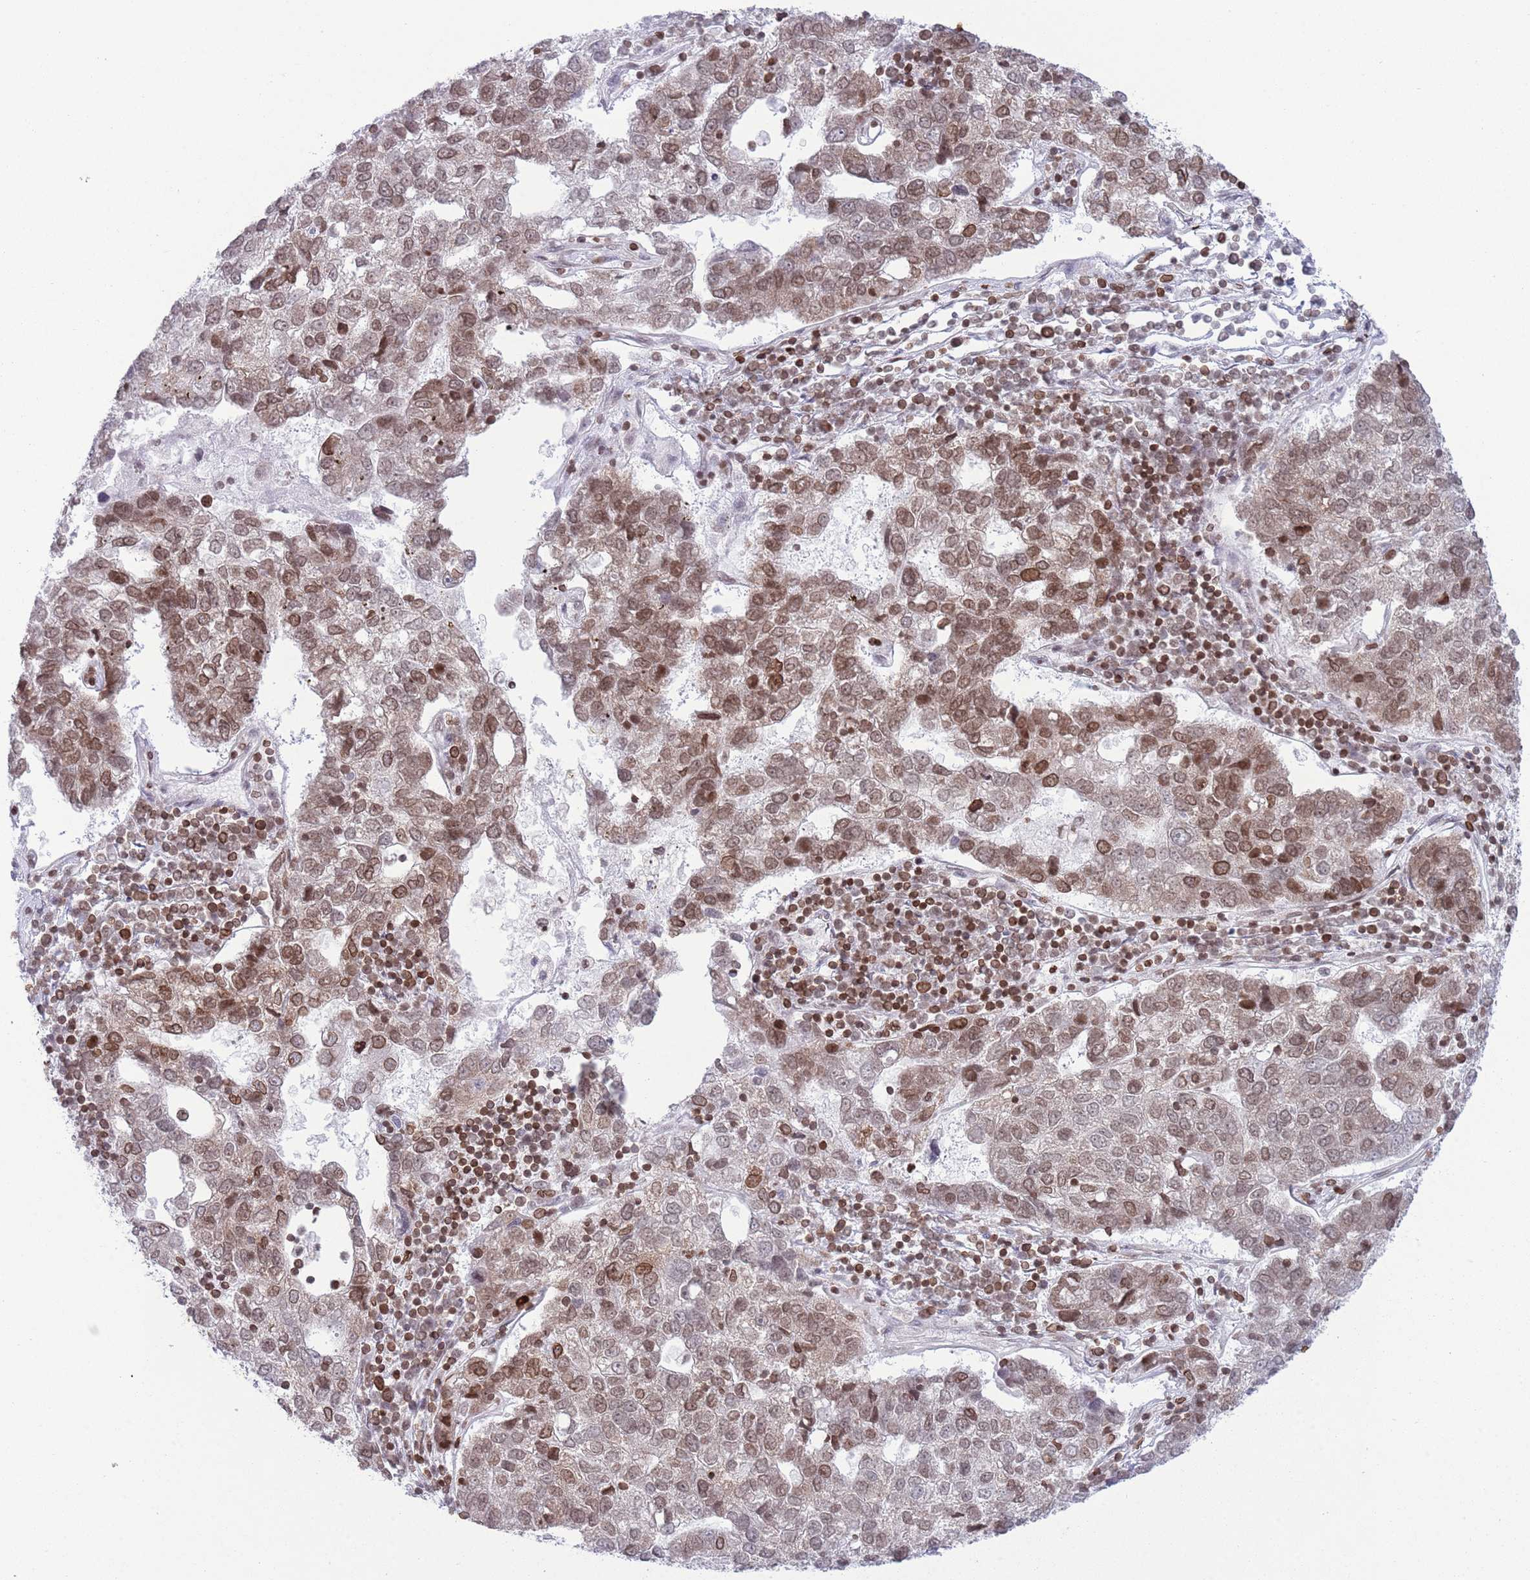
{"staining": {"intensity": "moderate", "quantity": ">75%", "location": "cytoplasmic/membranous,nuclear"}, "tissue": "pancreatic cancer", "cell_type": "Tumor cells", "image_type": "cancer", "snomed": [{"axis": "morphology", "description": "Adenocarcinoma, NOS"}, {"axis": "topography", "description": "Pancreas"}], "caption": "A photomicrograph showing moderate cytoplasmic/membranous and nuclear positivity in about >75% of tumor cells in pancreatic adenocarcinoma, as visualized by brown immunohistochemical staining.", "gene": "LBR", "patient": {"sex": "female", "age": 61}}